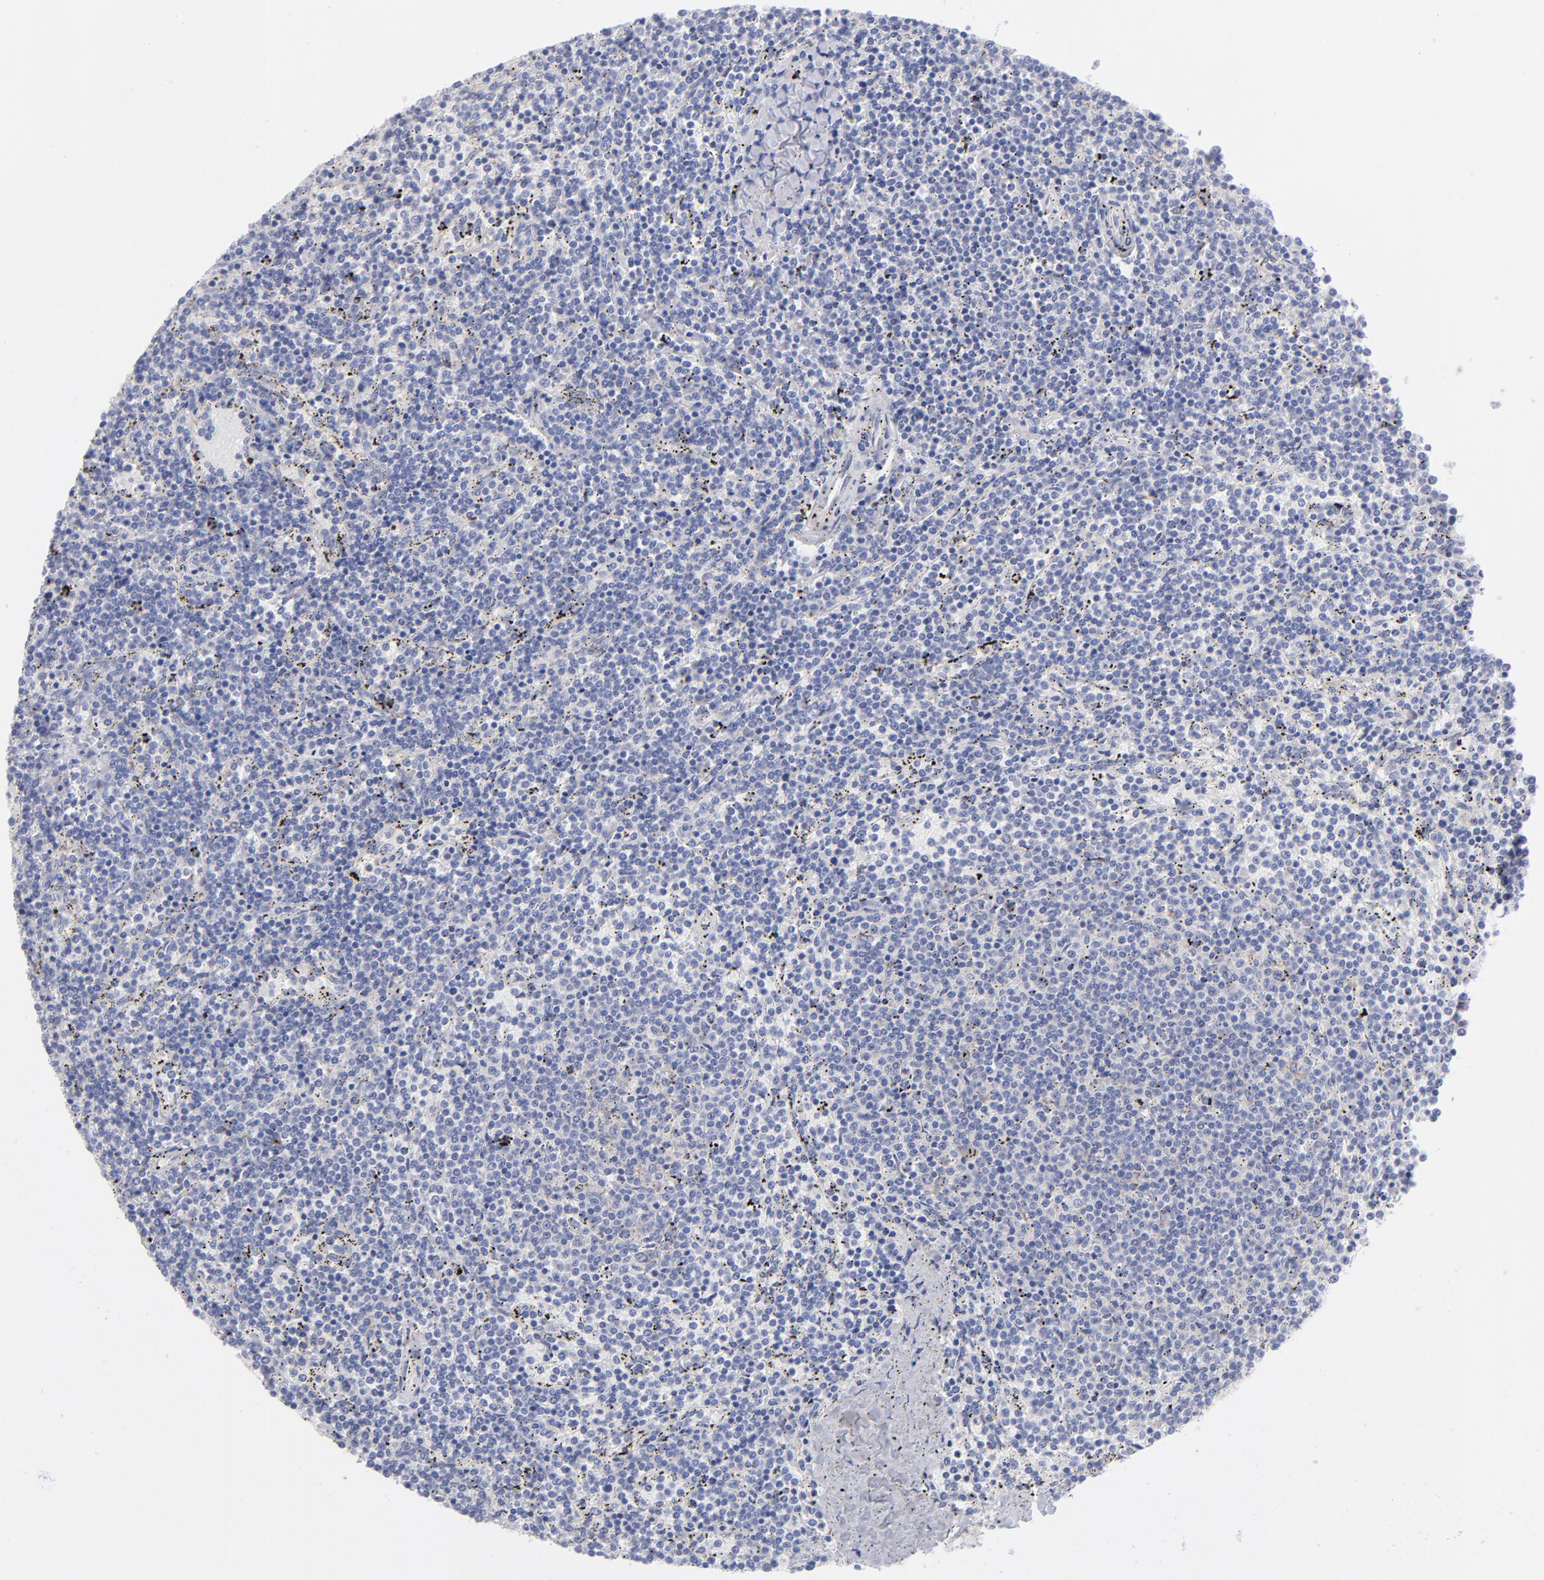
{"staining": {"intensity": "negative", "quantity": "none", "location": "none"}, "tissue": "lymphoma", "cell_type": "Tumor cells", "image_type": "cancer", "snomed": [{"axis": "morphology", "description": "Malignant lymphoma, non-Hodgkin's type, Low grade"}, {"axis": "topography", "description": "Spleen"}], "caption": "Immunohistochemistry (IHC) of low-grade malignant lymphoma, non-Hodgkin's type reveals no expression in tumor cells.", "gene": "EIF2AK2", "patient": {"sex": "female", "age": 50}}